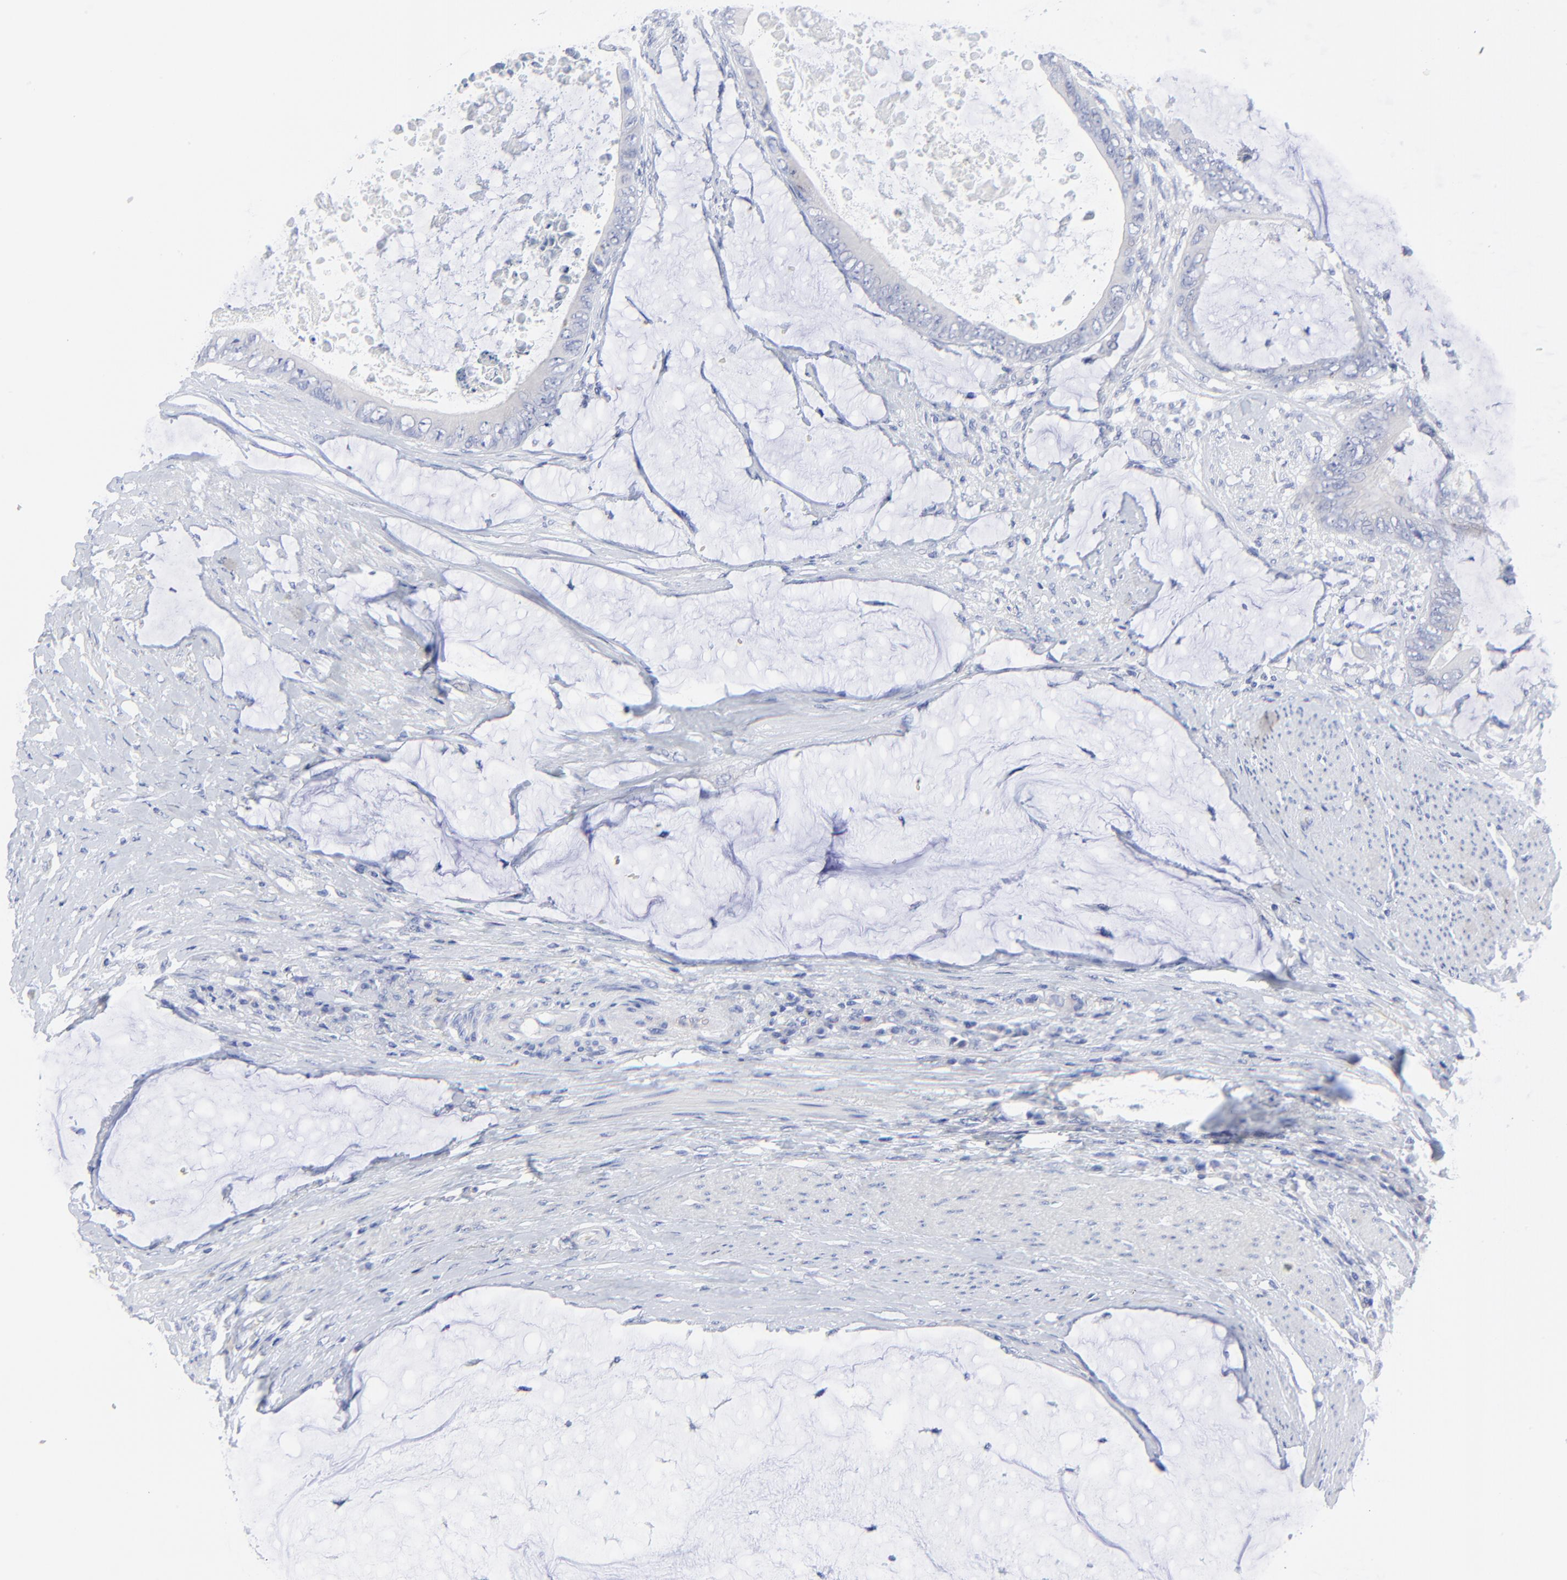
{"staining": {"intensity": "negative", "quantity": "none", "location": "none"}, "tissue": "colorectal cancer", "cell_type": "Tumor cells", "image_type": "cancer", "snomed": [{"axis": "morphology", "description": "Normal tissue, NOS"}, {"axis": "morphology", "description": "Adenocarcinoma, NOS"}, {"axis": "topography", "description": "Rectum"}, {"axis": "topography", "description": "Peripheral nerve tissue"}], "caption": "The micrograph reveals no staining of tumor cells in colorectal adenocarcinoma.", "gene": "PSD3", "patient": {"sex": "female", "age": 77}}